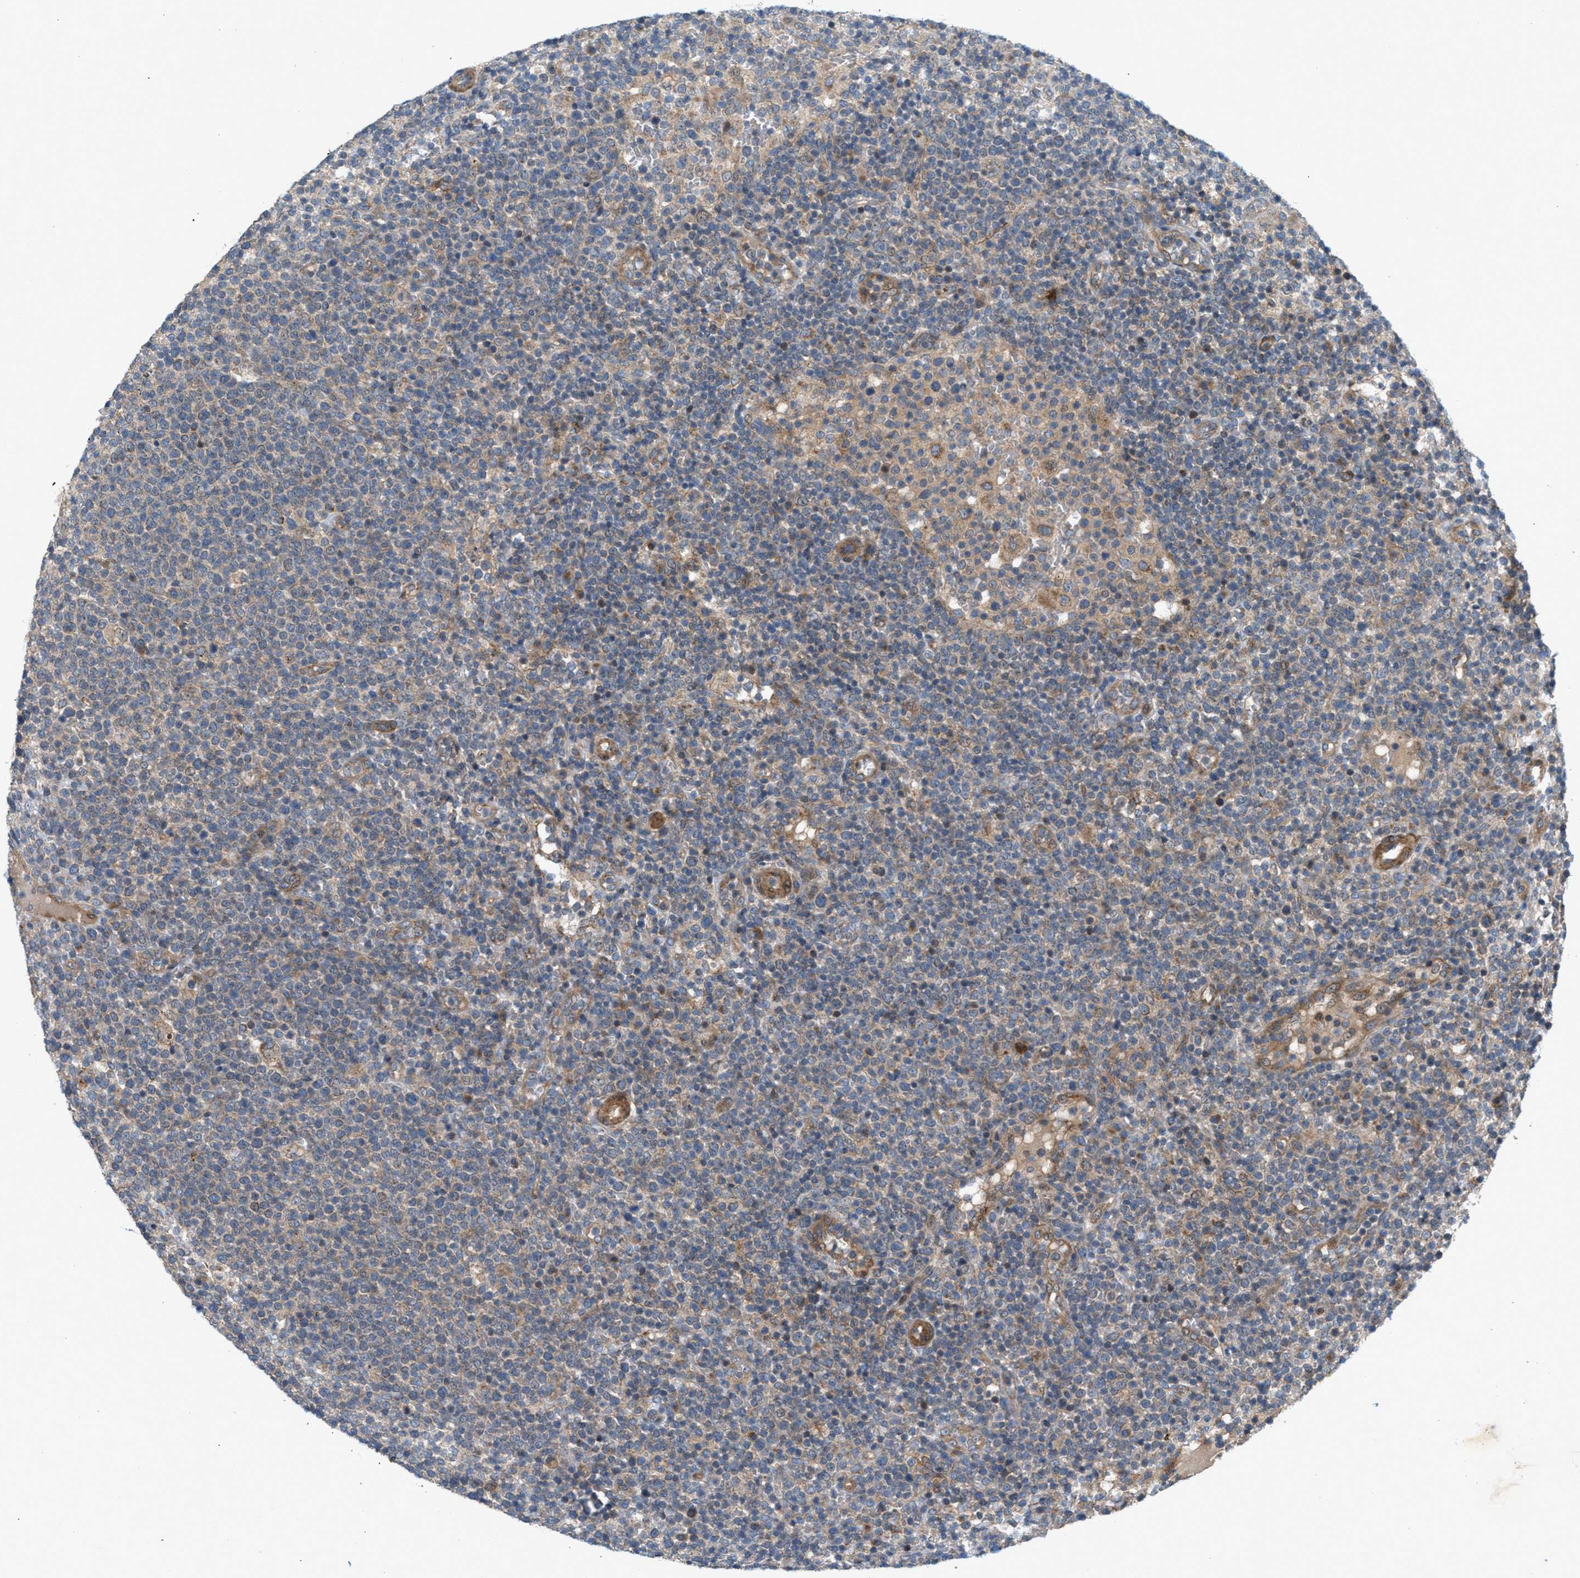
{"staining": {"intensity": "weak", "quantity": "<25%", "location": "cytoplasmic/membranous"}, "tissue": "lymphoma", "cell_type": "Tumor cells", "image_type": "cancer", "snomed": [{"axis": "morphology", "description": "Malignant lymphoma, non-Hodgkin's type, High grade"}, {"axis": "topography", "description": "Lymph node"}], "caption": "Tumor cells are negative for brown protein staining in lymphoma.", "gene": "CYB5D1", "patient": {"sex": "male", "age": 61}}